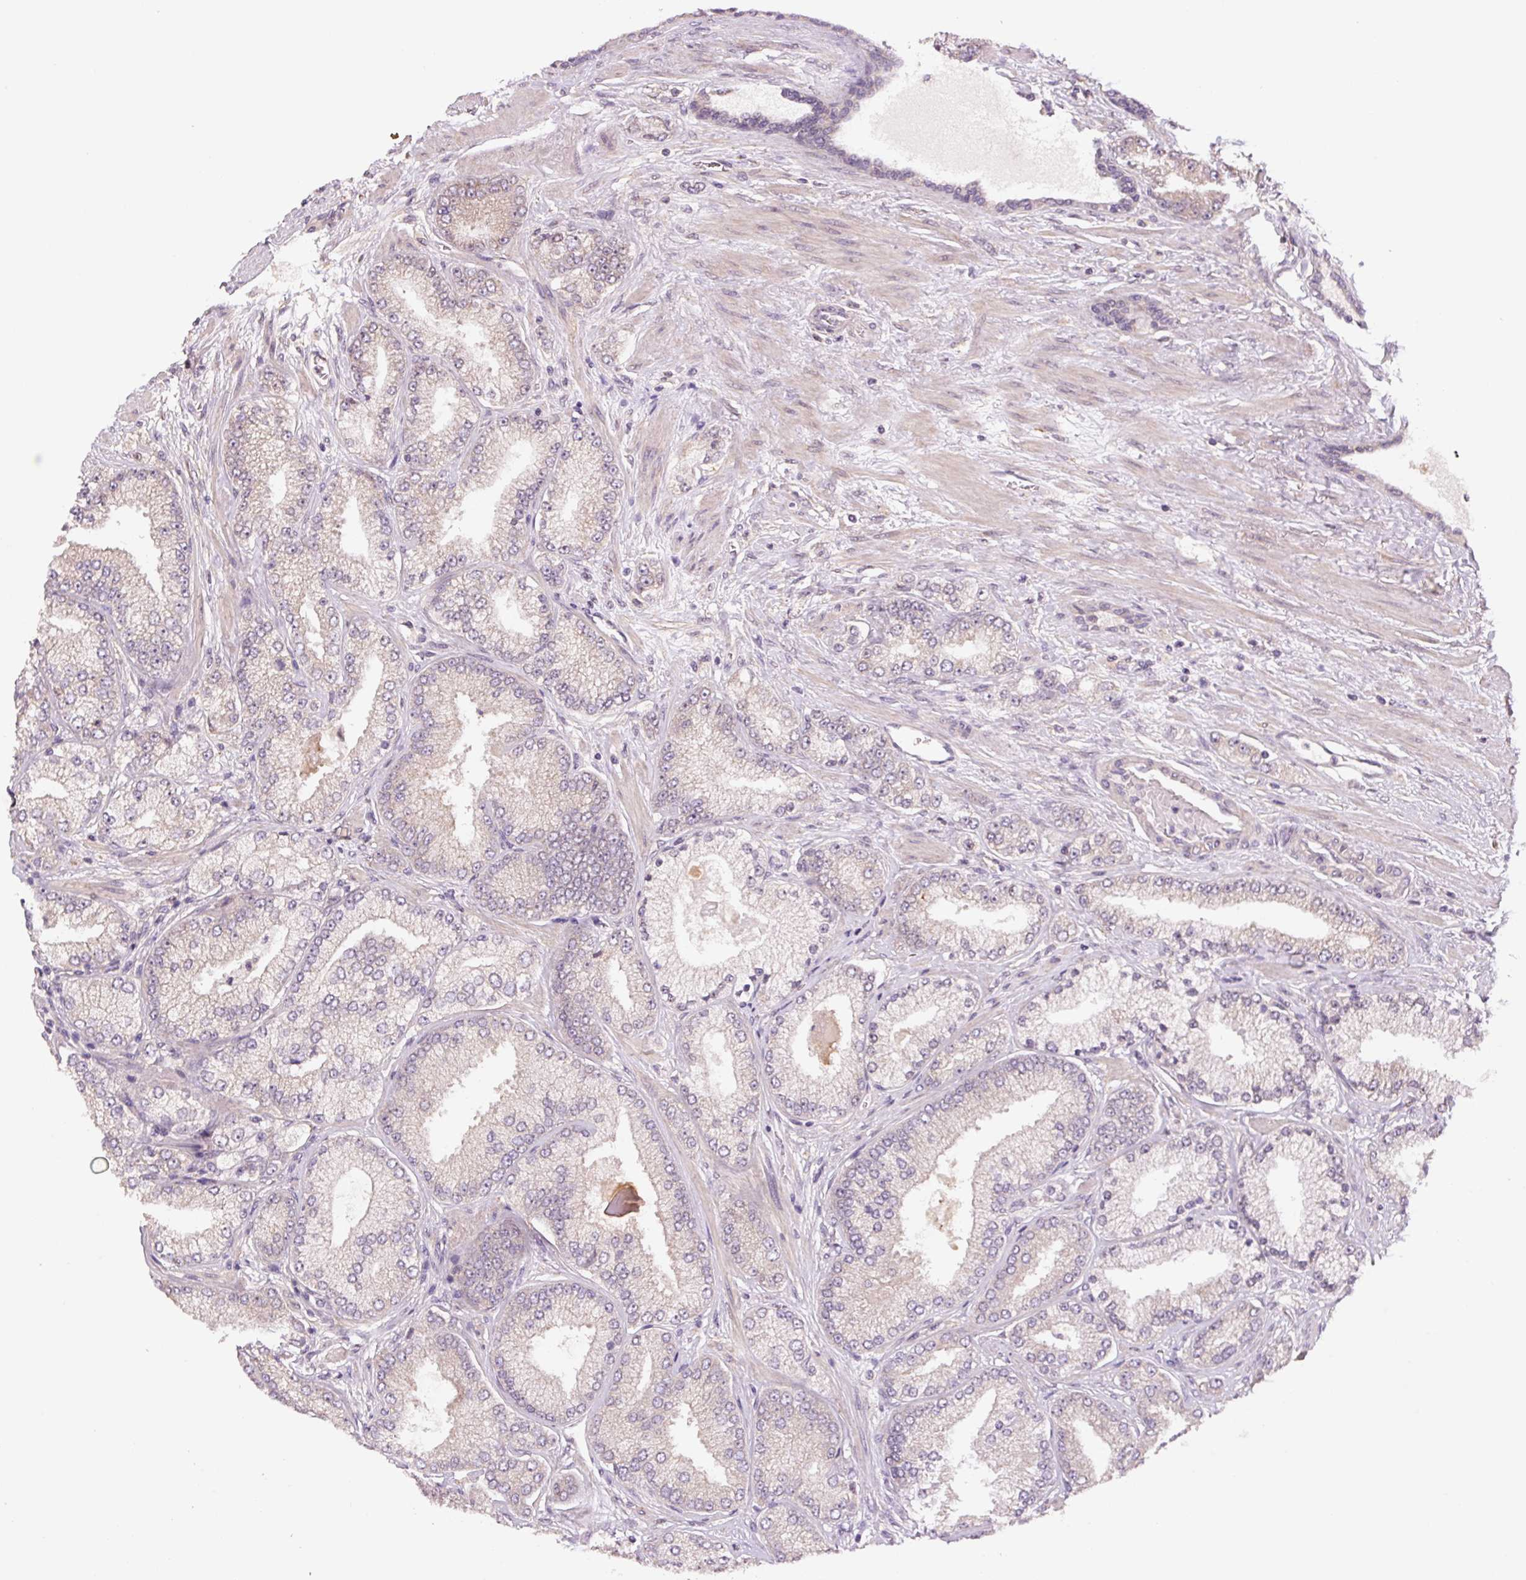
{"staining": {"intensity": "negative", "quantity": "none", "location": "none"}, "tissue": "prostate cancer", "cell_type": "Tumor cells", "image_type": "cancer", "snomed": [{"axis": "morphology", "description": "Adenocarcinoma, High grade"}, {"axis": "topography", "description": "Prostate"}], "caption": "High power microscopy histopathology image of an IHC histopathology image of prostate cancer (high-grade adenocarcinoma), revealing no significant staining in tumor cells. (DAB (3,3'-diaminobenzidine) immunohistochemistry (IHC) with hematoxylin counter stain).", "gene": "TMEM151B", "patient": {"sex": "male", "age": 68}}